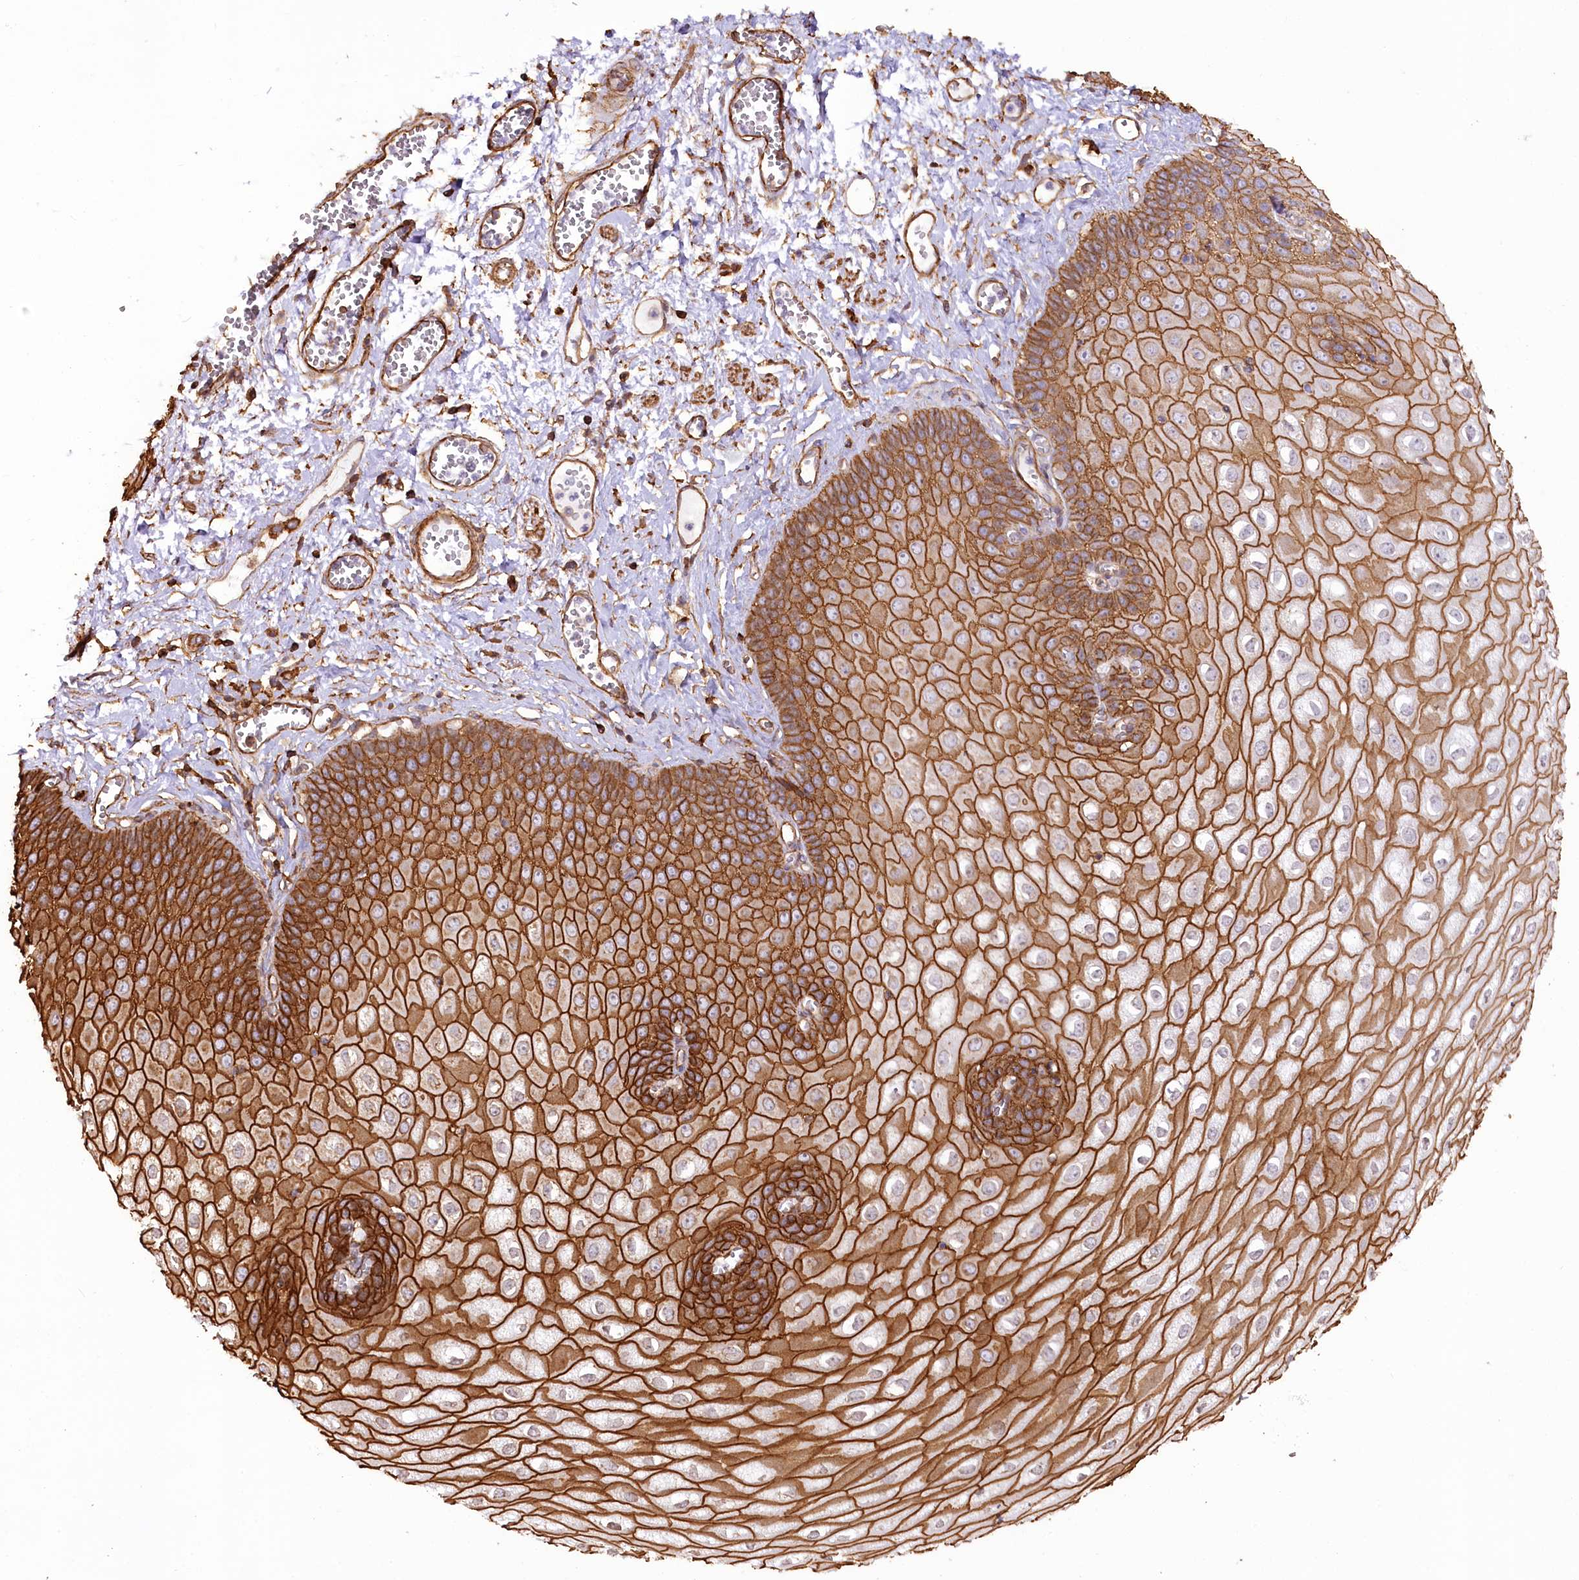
{"staining": {"intensity": "strong", "quantity": ">75%", "location": "cytoplasmic/membranous"}, "tissue": "esophagus", "cell_type": "Squamous epithelial cells", "image_type": "normal", "snomed": [{"axis": "morphology", "description": "Normal tissue, NOS"}, {"axis": "topography", "description": "Esophagus"}], "caption": "Brown immunohistochemical staining in normal human esophagus shows strong cytoplasmic/membranous positivity in approximately >75% of squamous epithelial cells. The staining was performed using DAB (3,3'-diaminobenzidine) to visualize the protein expression in brown, while the nuclei were stained in blue with hematoxylin (Magnification: 20x).", "gene": "SYNPO2", "patient": {"sex": "male", "age": 60}}